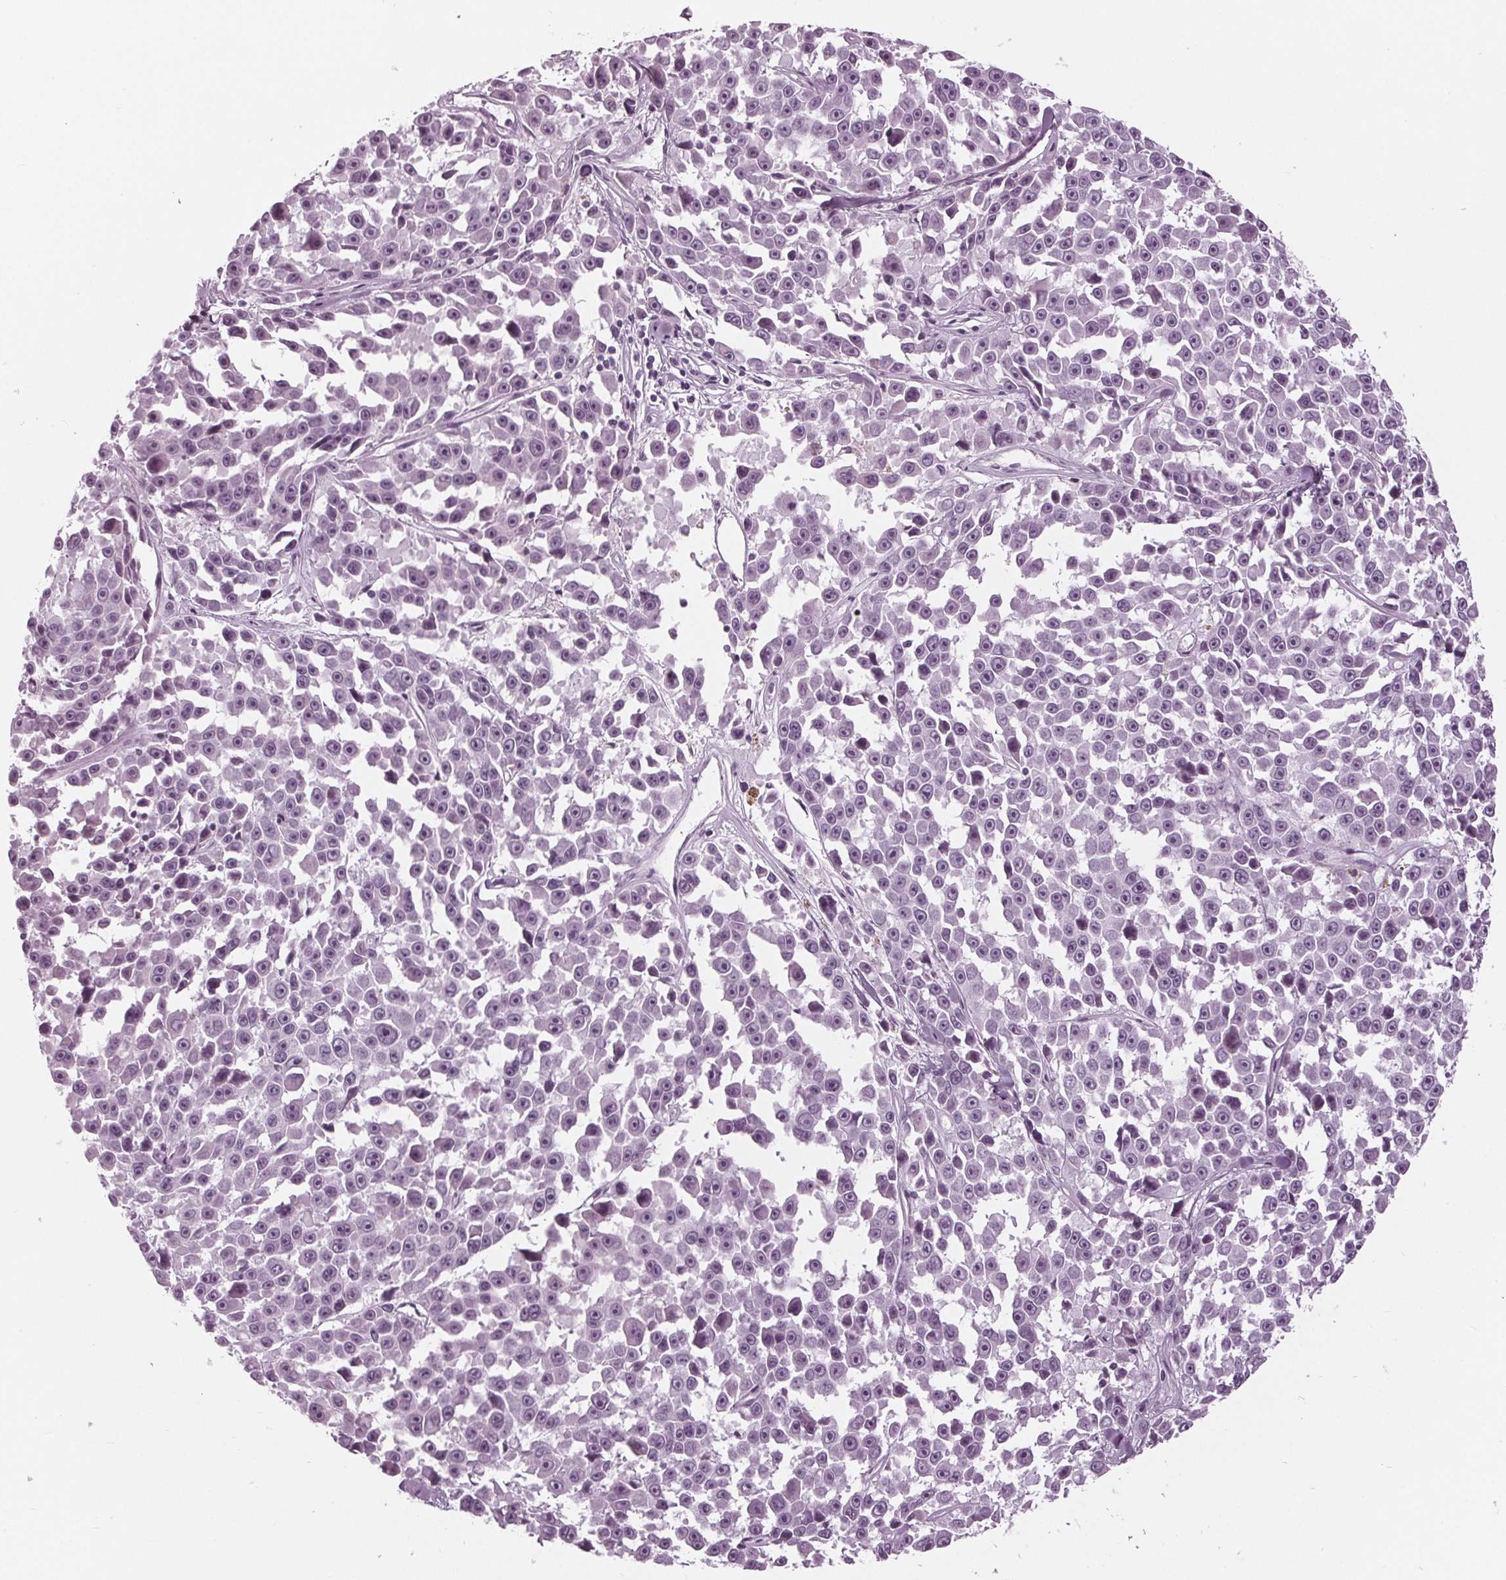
{"staining": {"intensity": "negative", "quantity": "none", "location": "none"}, "tissue": "melanoma", "cell_type": "Tumor cells", "image_type": "cancer", "snomed": [{"axis": "morphology", "description": "Malignant melanoma, NOS"}, {"axis": "topography", "description": "Skin"}], "caption": "Tumor cells are negative for protein expression in human melanoma. The staining is performed using DAB brown chromogen with nuclei counter-stained in using hematoxylin.", "gene": "KRT28", "patient": {"sex": "female", "age": 66}}